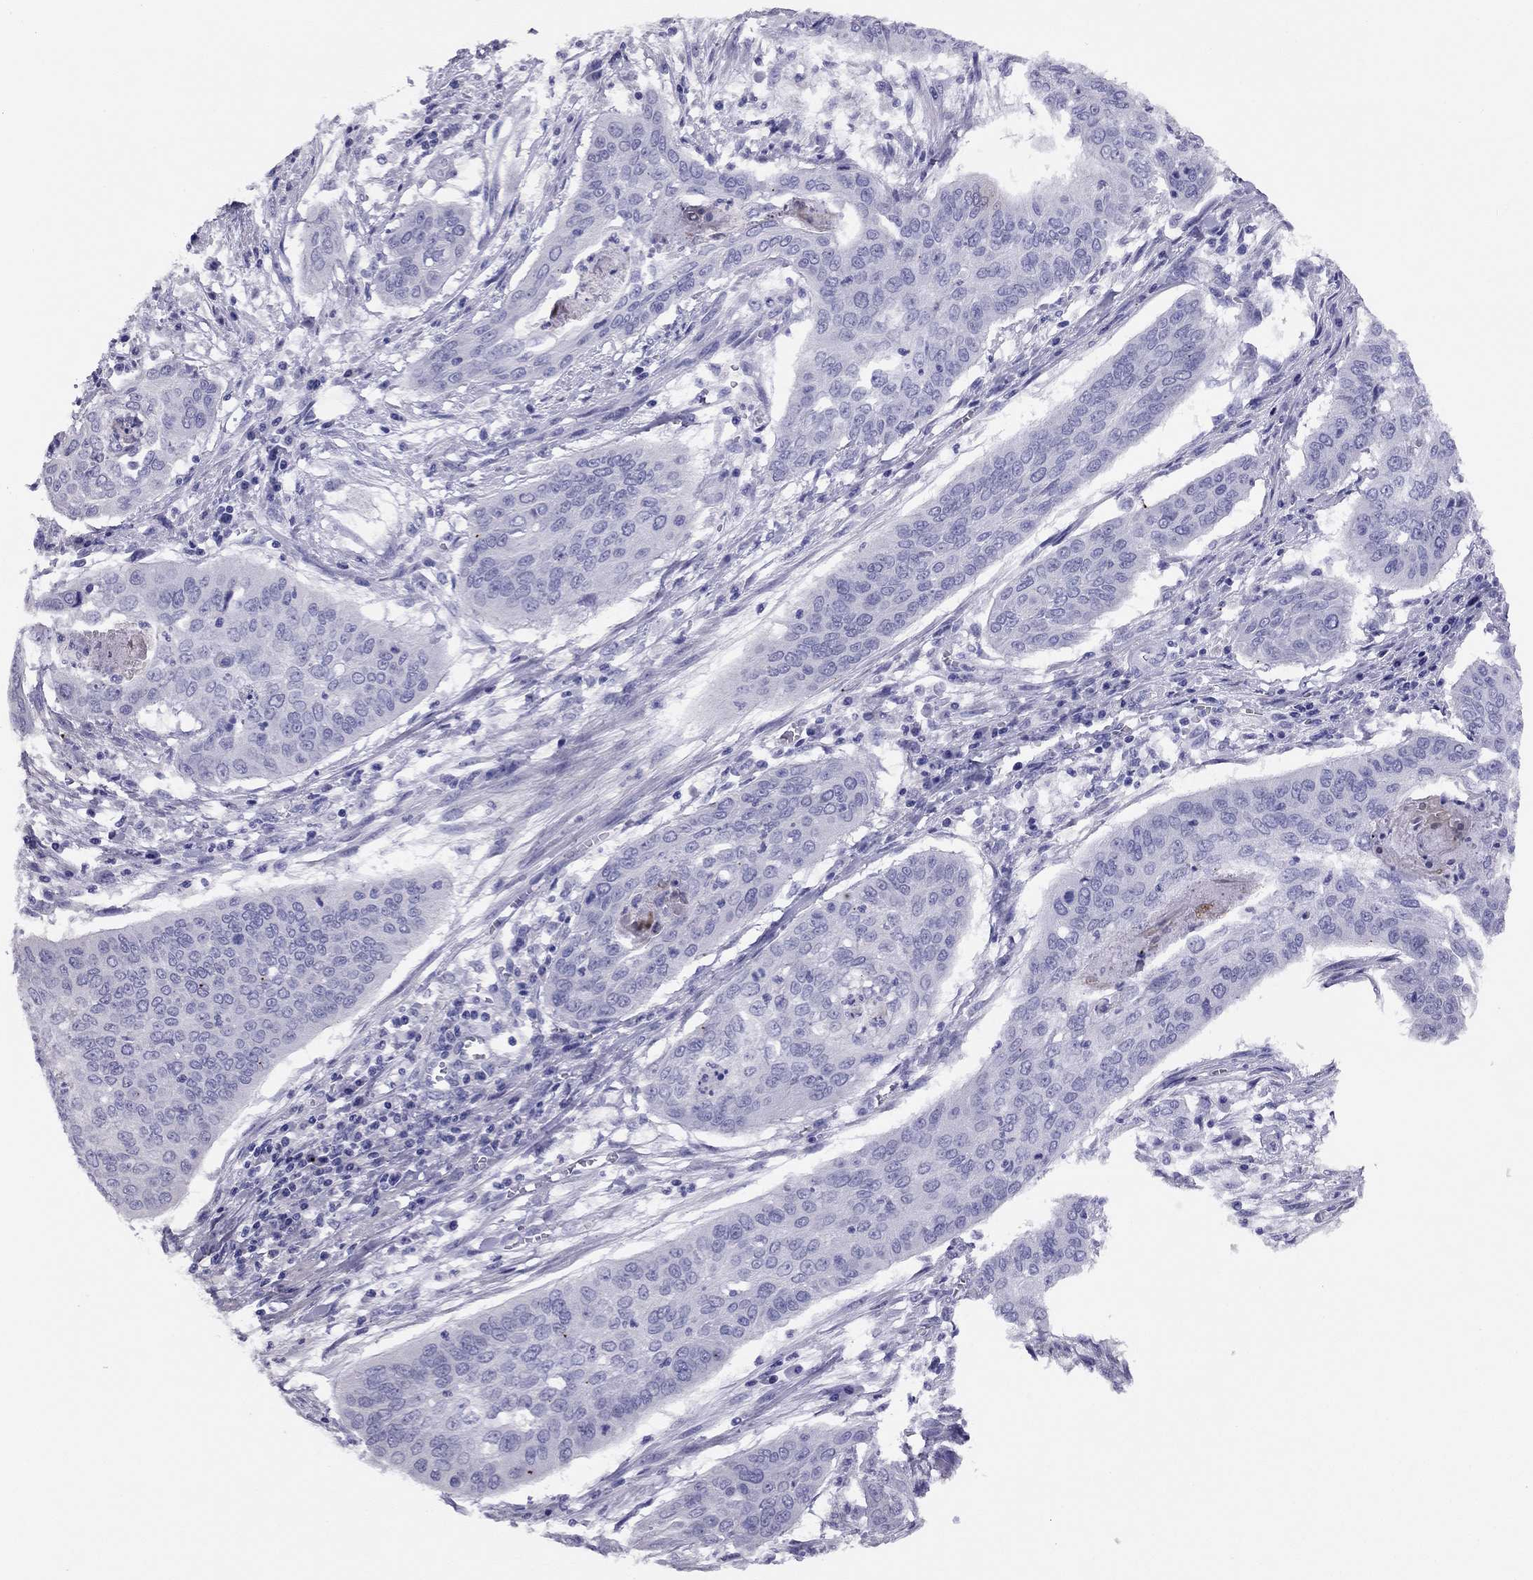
{"staining": {"intensity": "negative", "quantity": "none", "location": "none"}, "tissue": "cervical cancer", "cell_type": "Tumor cells", "image_type": "cancer", "snomed": [{"axis": "morphology", "description": "Squamous cell carcinoma, NOS"}, {"axis": "topography", "description": "Cervix"}], "caption": "This is an IHC micrograph of cervical squamous cell carcinoma. There is no staining in tumor cells.", "gene": "LRIT2", "patient": {"sex": "female", "age": 39}}